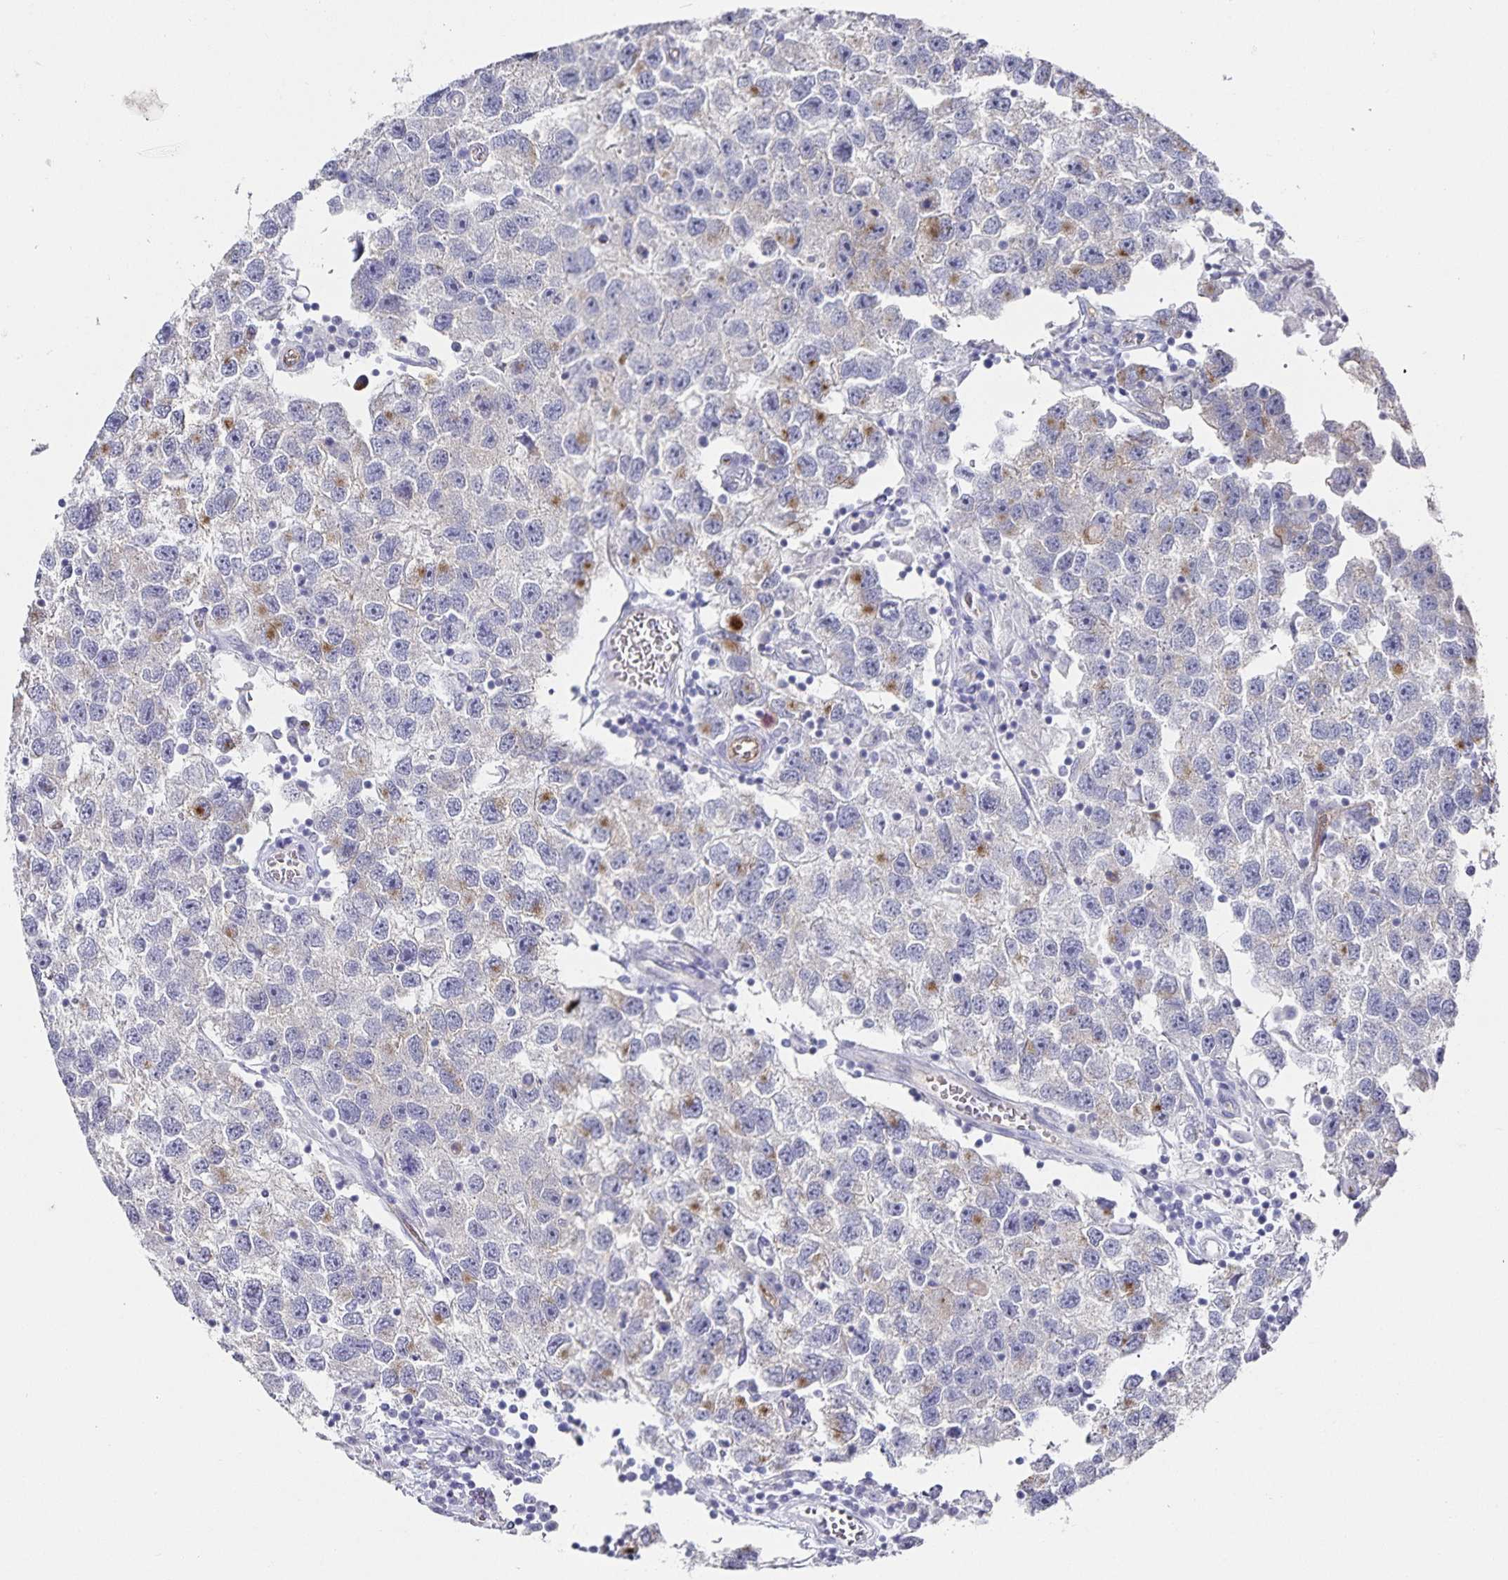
{"staining": {"intensity": "moderate", "quantity": "<25%", "location": "cytoplasmic/membranous"}, "tissue": "testis cancer", "cell_type": "Tumor cells", "image_type": "cancer", "snomed": [{"axis": "morphology", "description": "Seminoma, NOS"}, {"axis": "topography", "description": "Testis"}], "caption": "Immunohistochemical staining of testis cancer (seminoma) reveals low levels of moderate cytoplasmic/membranous positivity in about <25% of tumor cells.", "gene": "PODXL", "patient": {"sex": "male", "age": 26}}